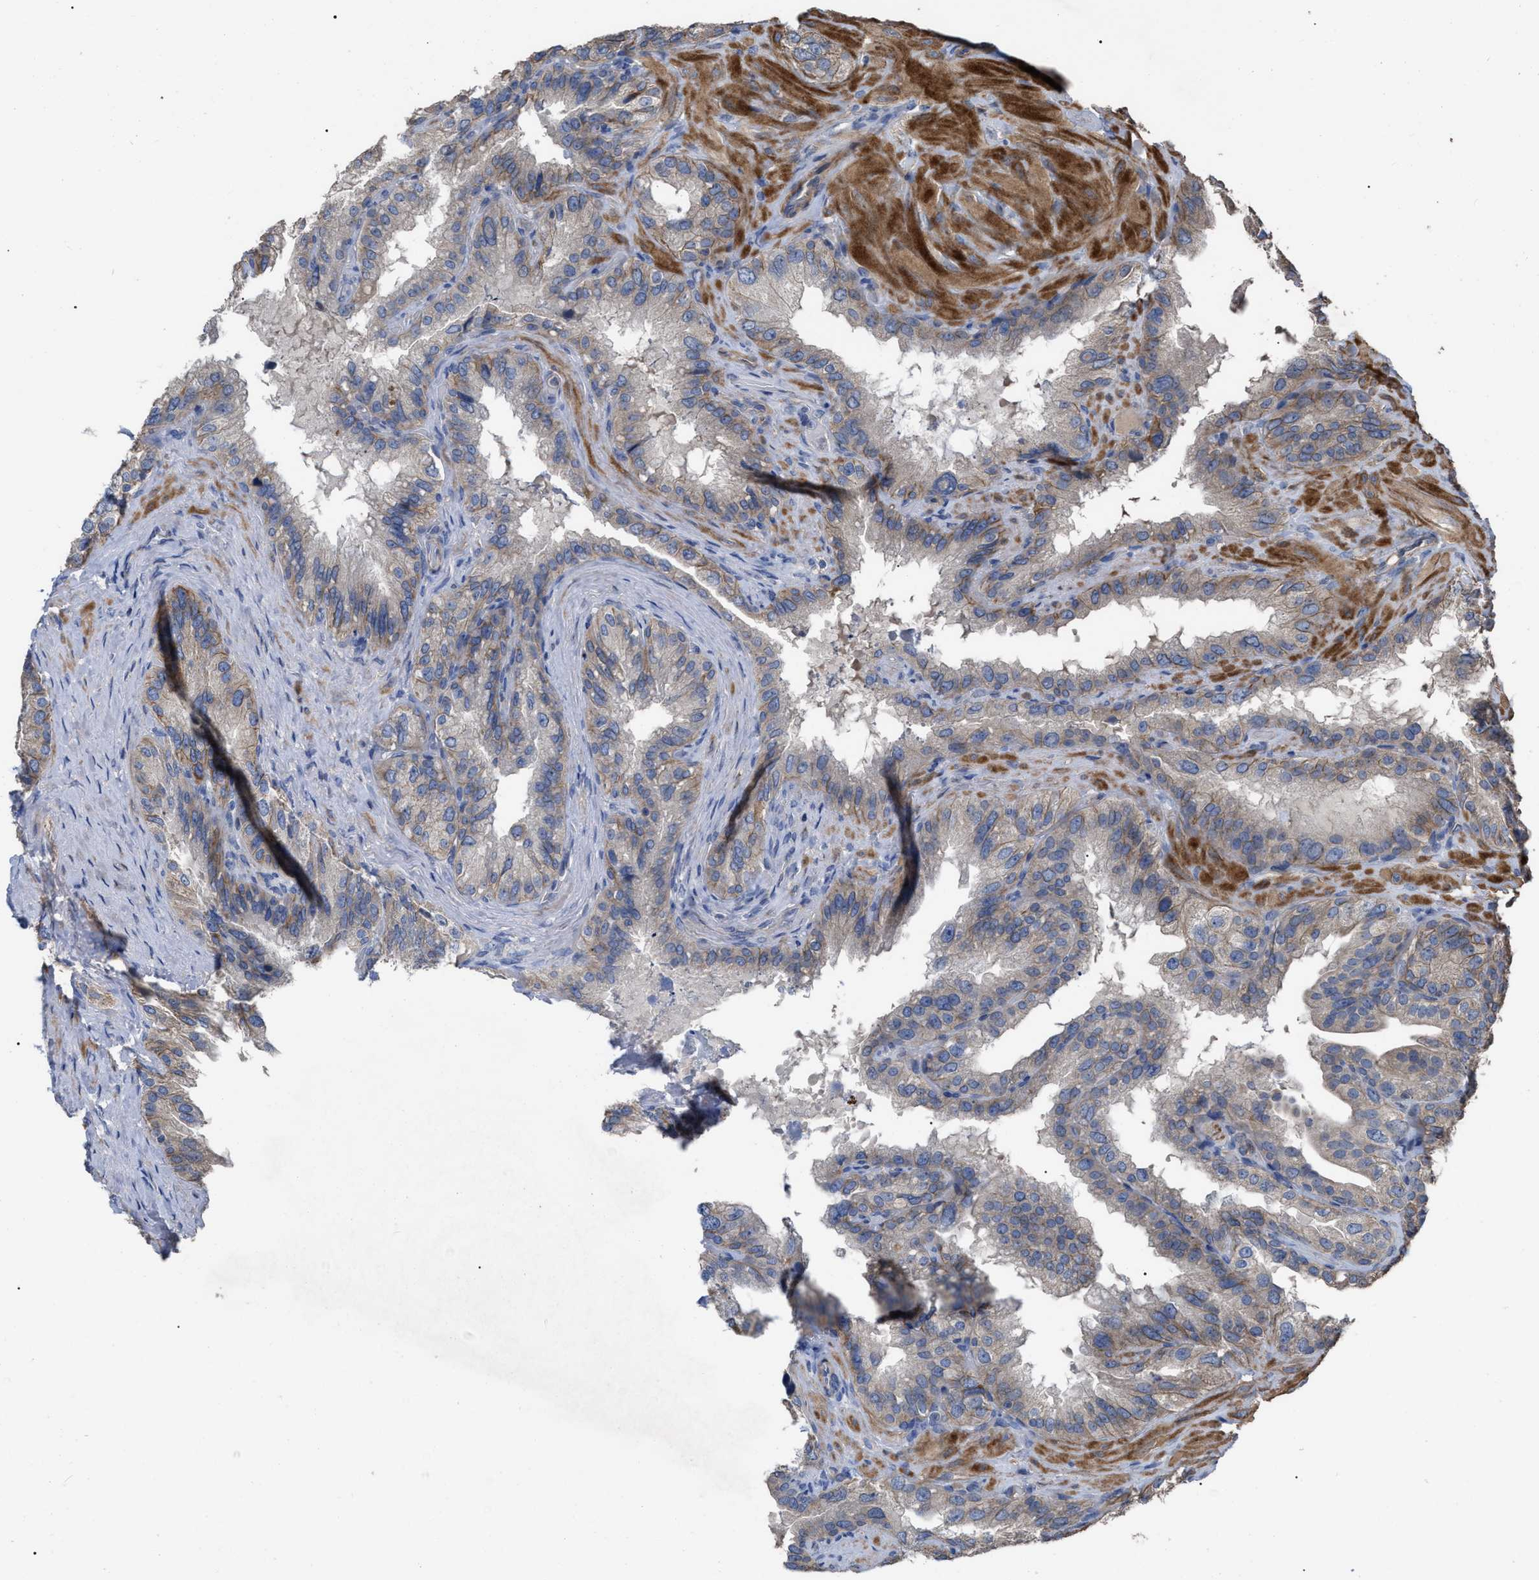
{"staining": {"intensity": "weak", "quantity": "<25%", "location": "cytoplasmic/membranous"}, "tissue": "seminal vesicle", "cell_type": "Glandular cells", "image_type": "normal", "snomed": [{"axis": "morphology", "description": "Normal tissue, NOS"}, {"axis": "topography", "description": "Seminal veicle"}], "caption": "This is an immunohistochemistry (IHC) micrograph of normal seminal vesicle. There is no positivity in glandular cells.", "gene": "BTN2A1", "patient": {"sex": "male", "age": 68}}